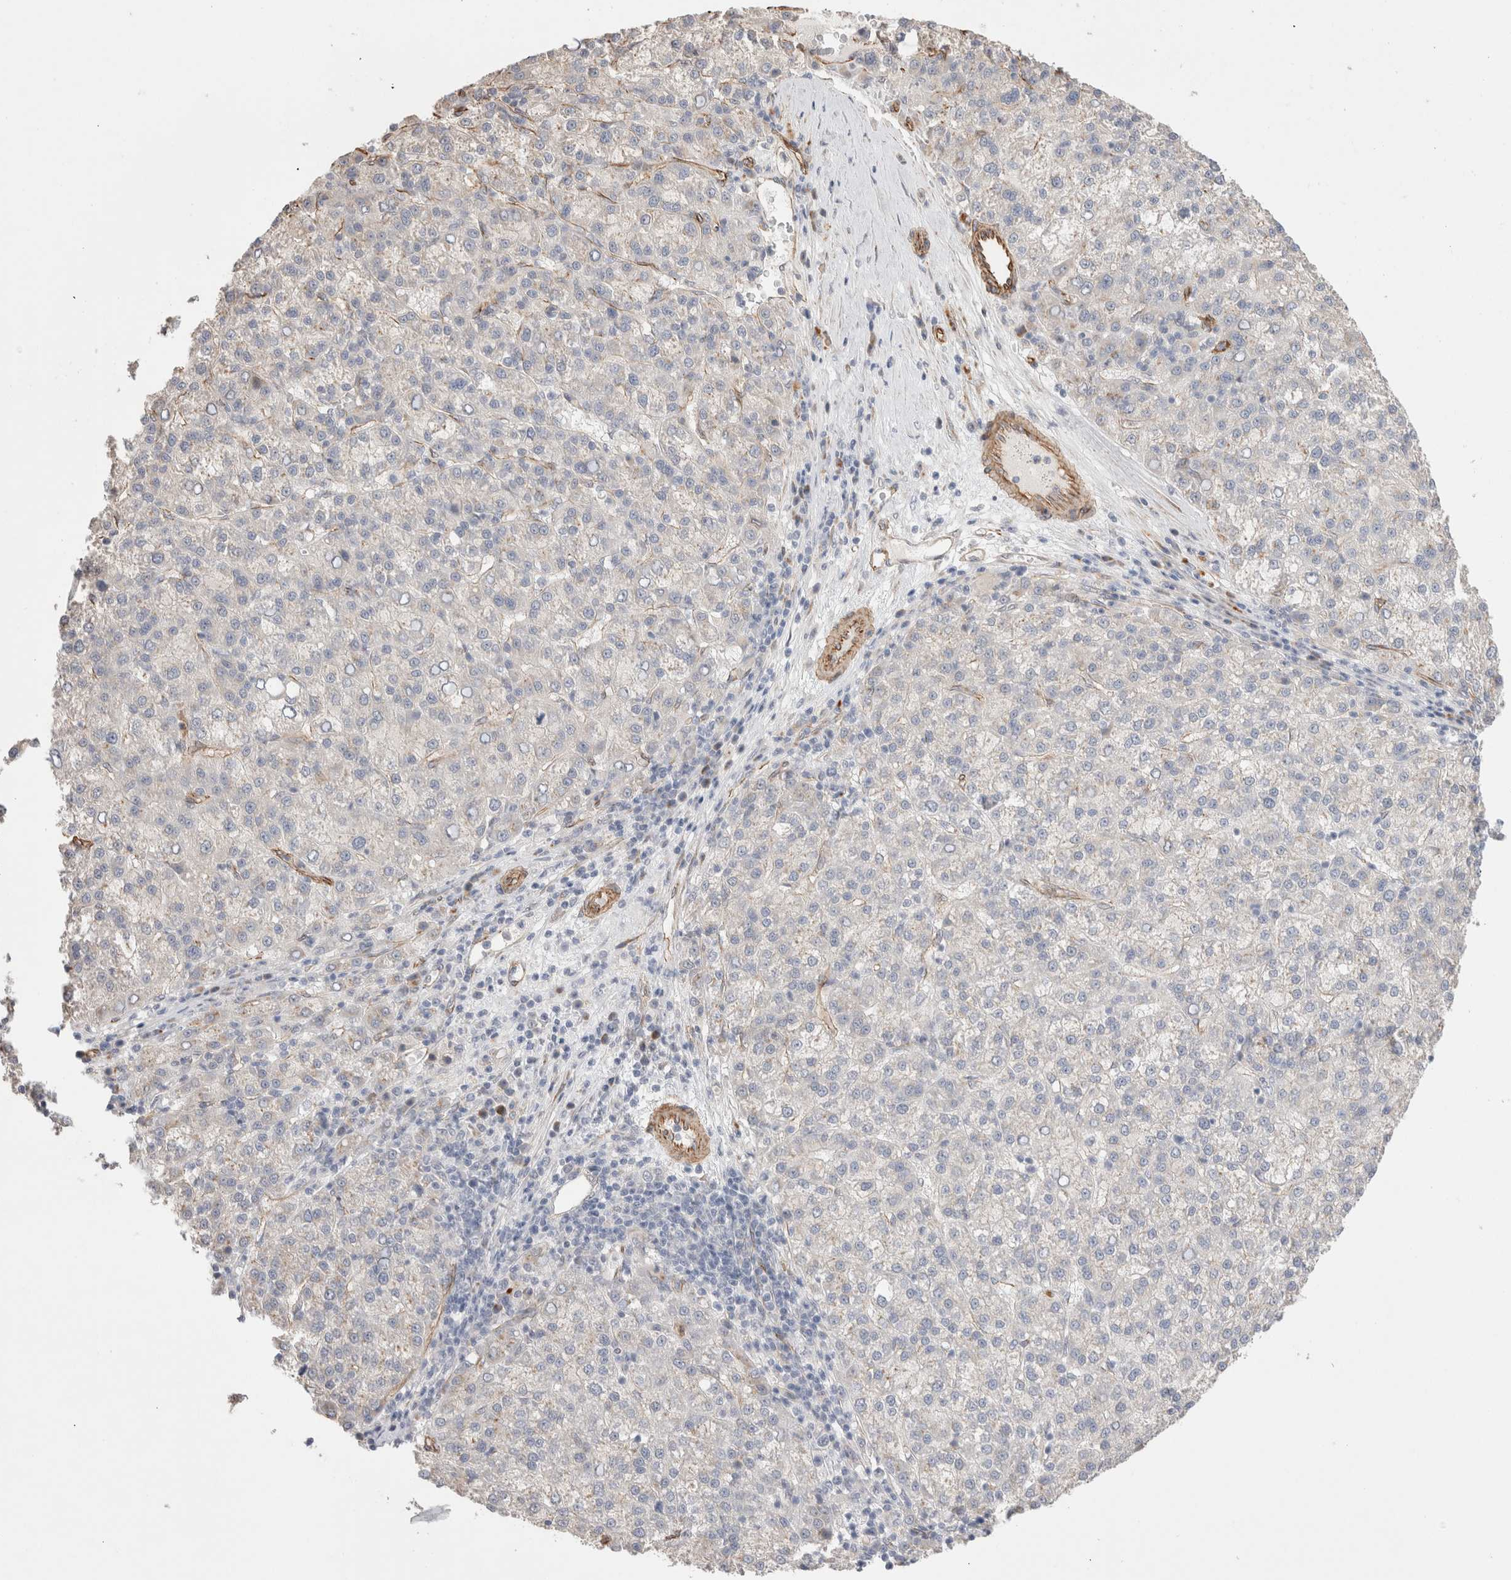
{"staining": {"intensity": "weak", "quantity": "<25%", "location": "cytoplasmic/membranous"}, "tissue": "liver cancer", "cell_type": "Tumor cells", "image_type": "cancer", "snomed": [{"axis": "morphology", "description": "Carcinoma, Hepatocellular, NOS"}, {"axis": "topography", "description": "Liver"}], "caption": "A high-resolution micrograph shows IHC staining of liver cancer, which displays no significant staining in tumor cells.", "gene": "CAAP1", "patient": {"sex": "female", "age": 58}}